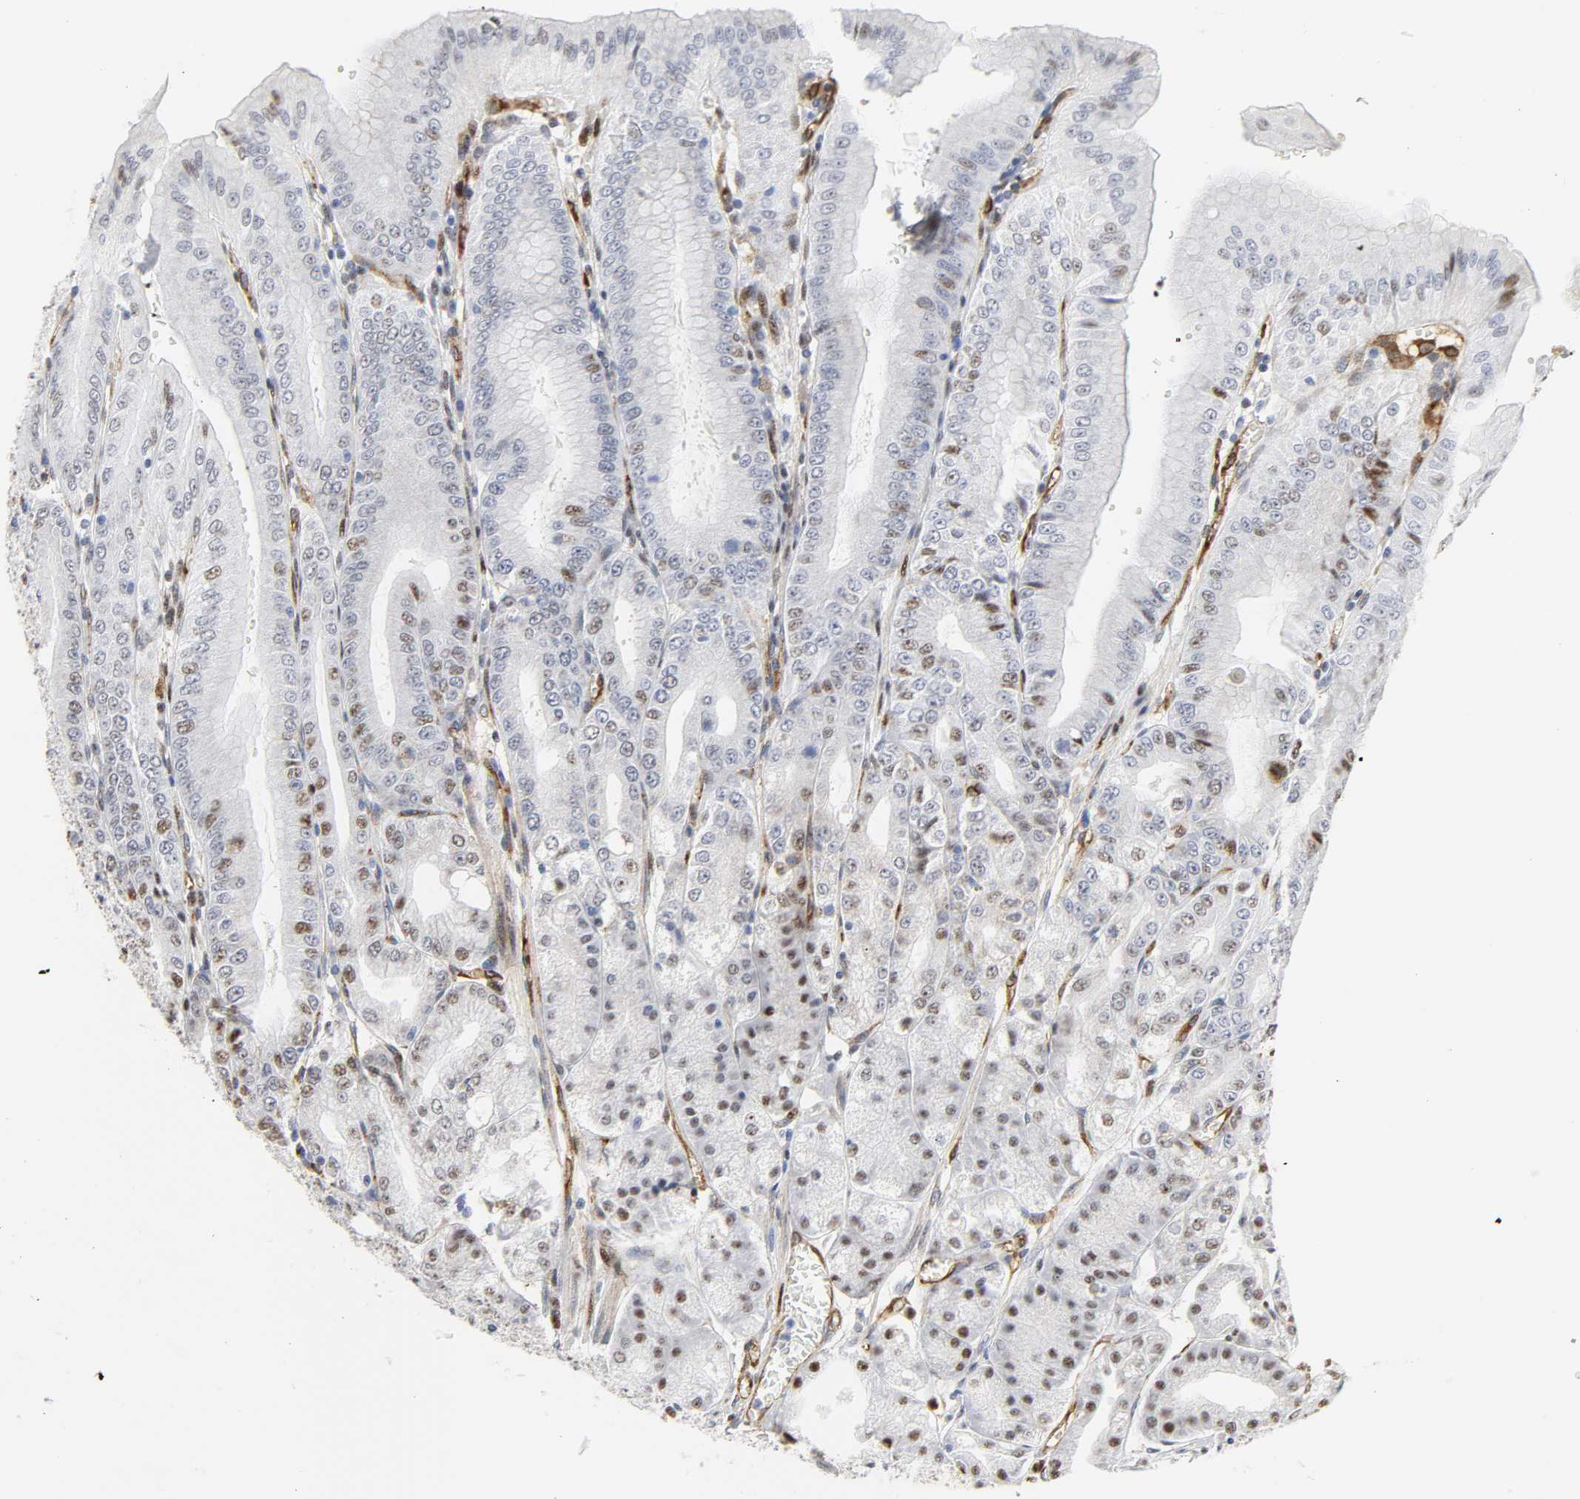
{"staining": {"intensity": "moderate", "quantity": "25%-75%", "location": "nuclear"}, "tissue": "stomach", "cell_type": "Glandular cells", "image_type": "normal", "snomed": [{"axis": "morphology", "description": "Normal tissue, NOS"}, {"axis": "topography", "description": "Stomach, lower"}], "caption": "Brown immunohistochemical staining in normal human stomach shows moderate nuclear expression in about 25%-75% of glandular cells.", "gene": "DOCK1", "patient": {"sex": "male", "age": 71}}